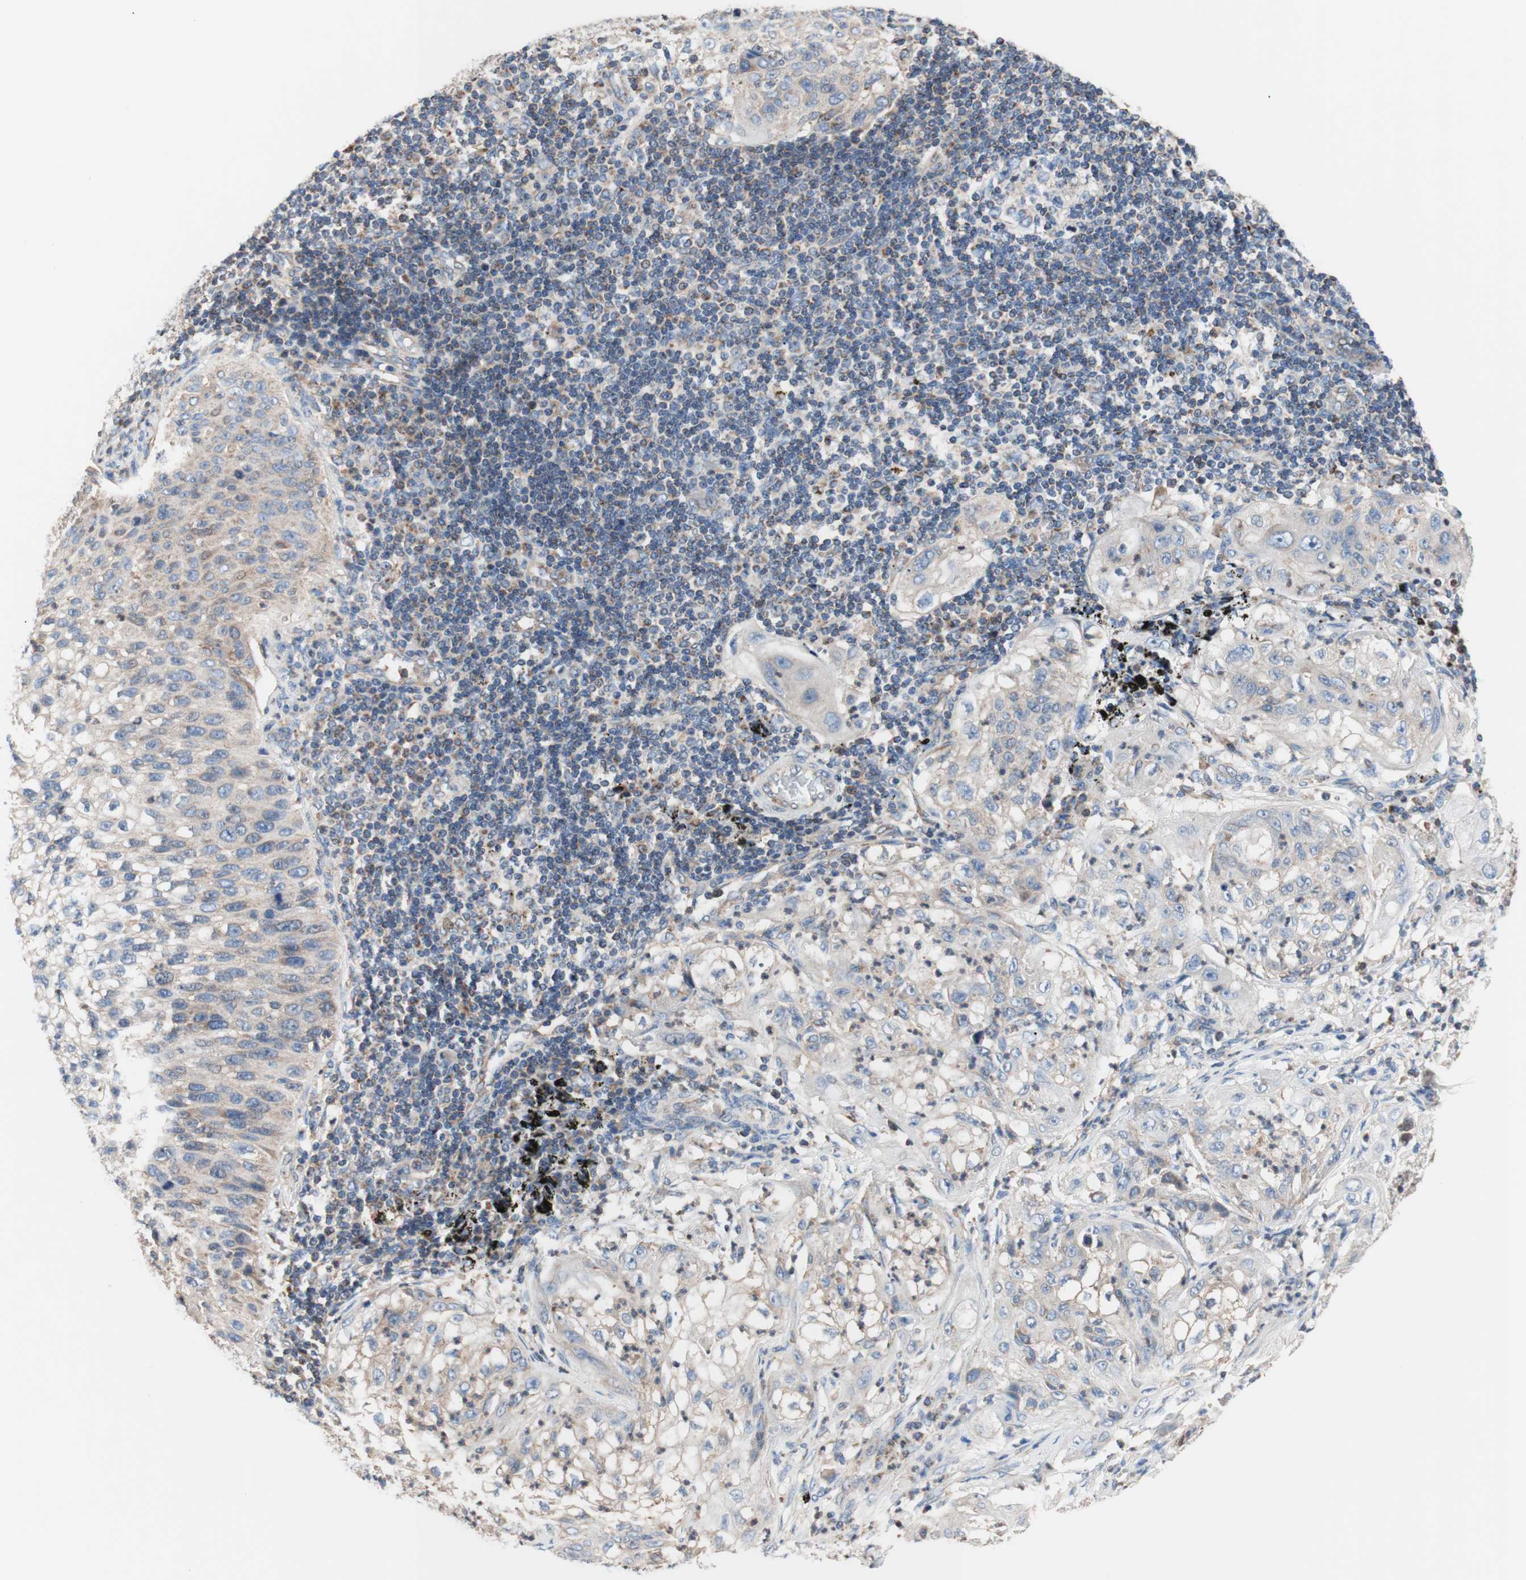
{"staining": {"intensity": "negative", "quantity": "none", "location": "none"}, "tissue": "lung cancer", "cell_type": "Tumor cells", "image_type": "cancer", "snomed": [{"axis": "morphology", "description": "Inflammation, NOS"}, {"axis": "morphology", "description": "Squamous cell carcinoma, NOS"}, {"axis": "topography", "description": "Lymph node"}, {"axis": "topography", "description": "Soft tissue"}, {"axis": "topography", "description": "Lung"}], "caption": "A photomicrograph of lung squamous cell carcinoma stained for a protein reveals no brown staining in tumor cells.", "gene": "FMR1", "patient": {"sex": "male", "age": 66}}